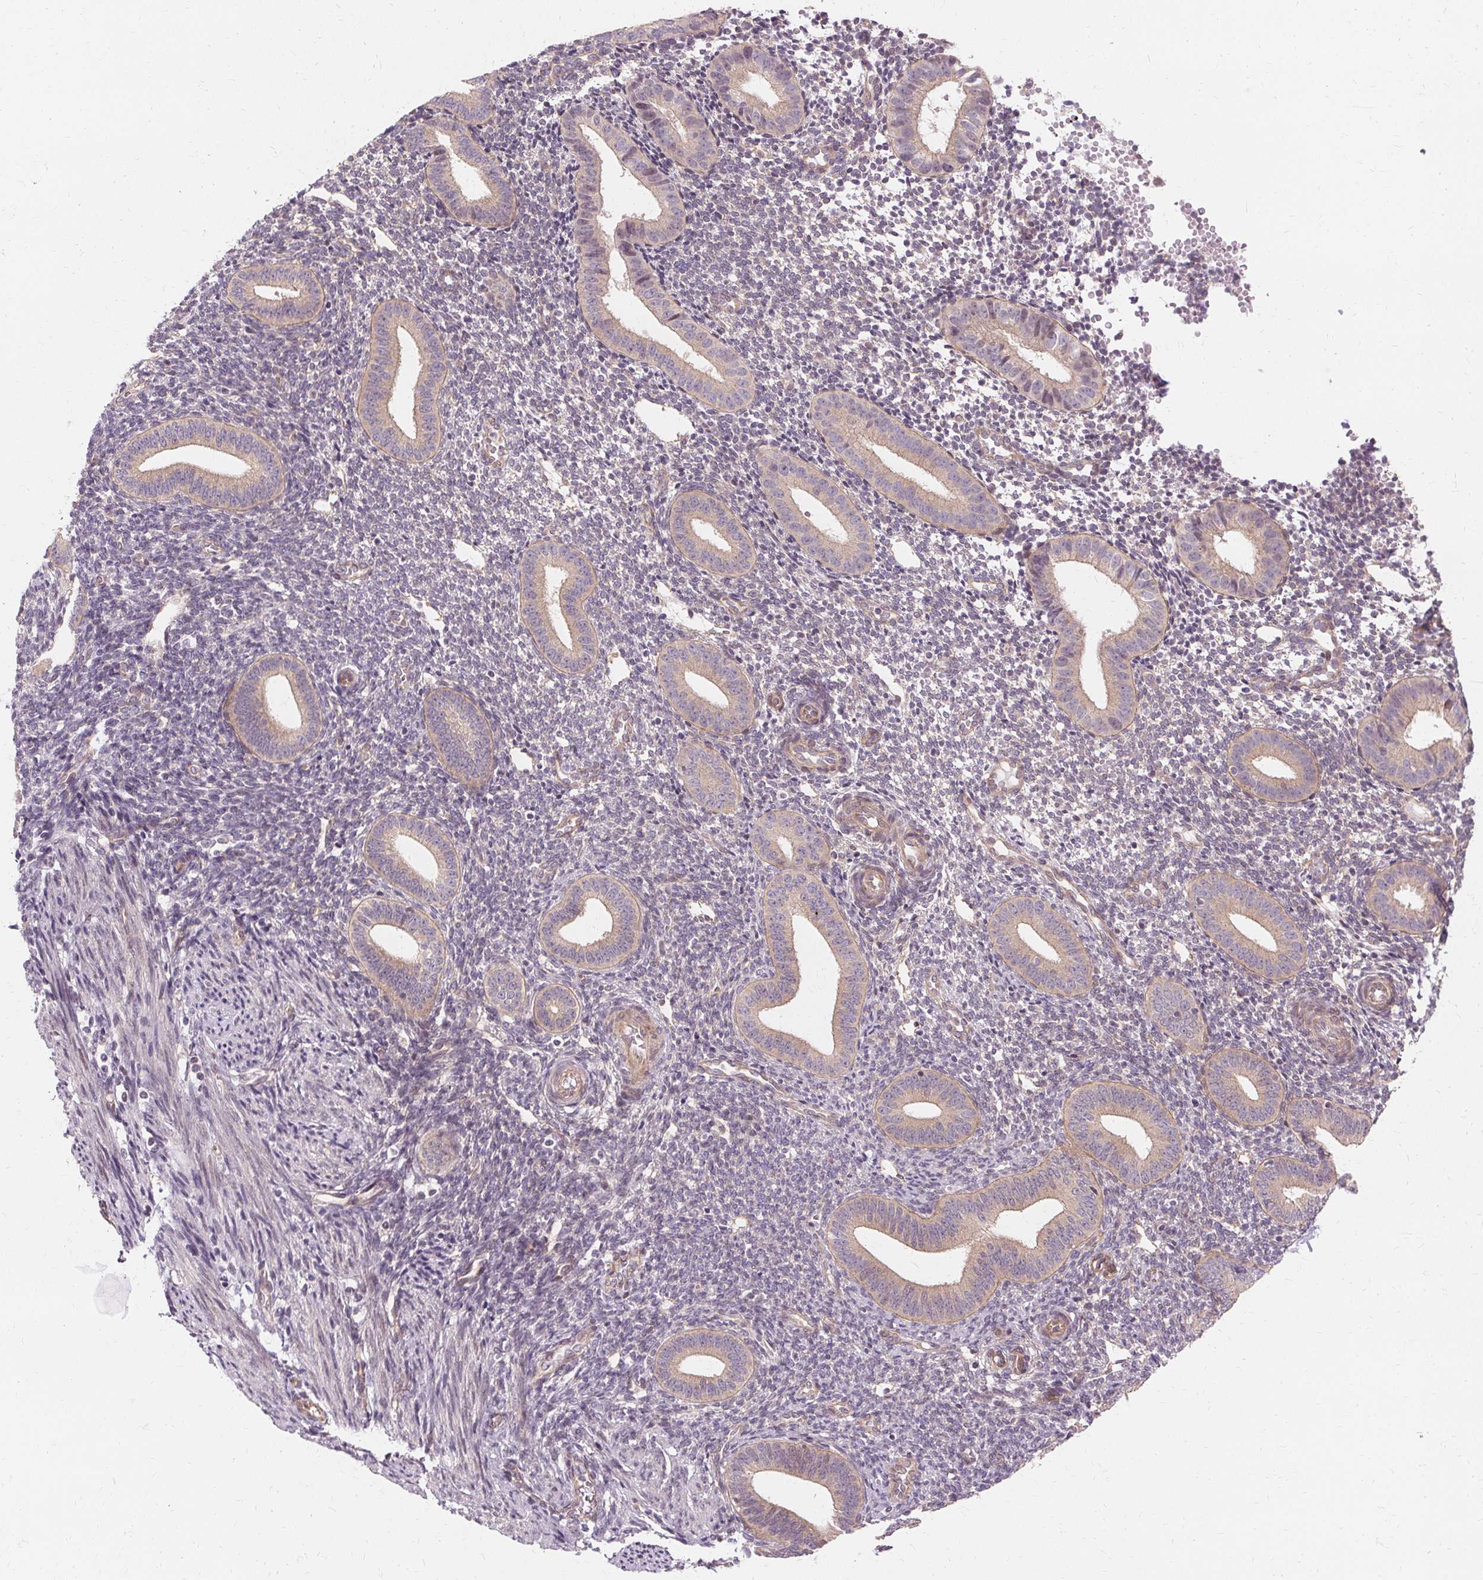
{"staining": {"intensity": "negative", "quantity": "none", "location": "none"}, "tissue": "endometrium", "cell_type": "Cells in endometrial stroma", "image_type": "normal", "snomed": [{"axis": "morphology", "description": "Normal tissue, NOS"}, {"axis": "topography", "description": "Endometrium"}], "caption": "The histopathology image exhibits no significant staining in cells in endometrial stroma of endometrium.", "gene": "USP8", "patient": {"sex": "female", "age": 40}}